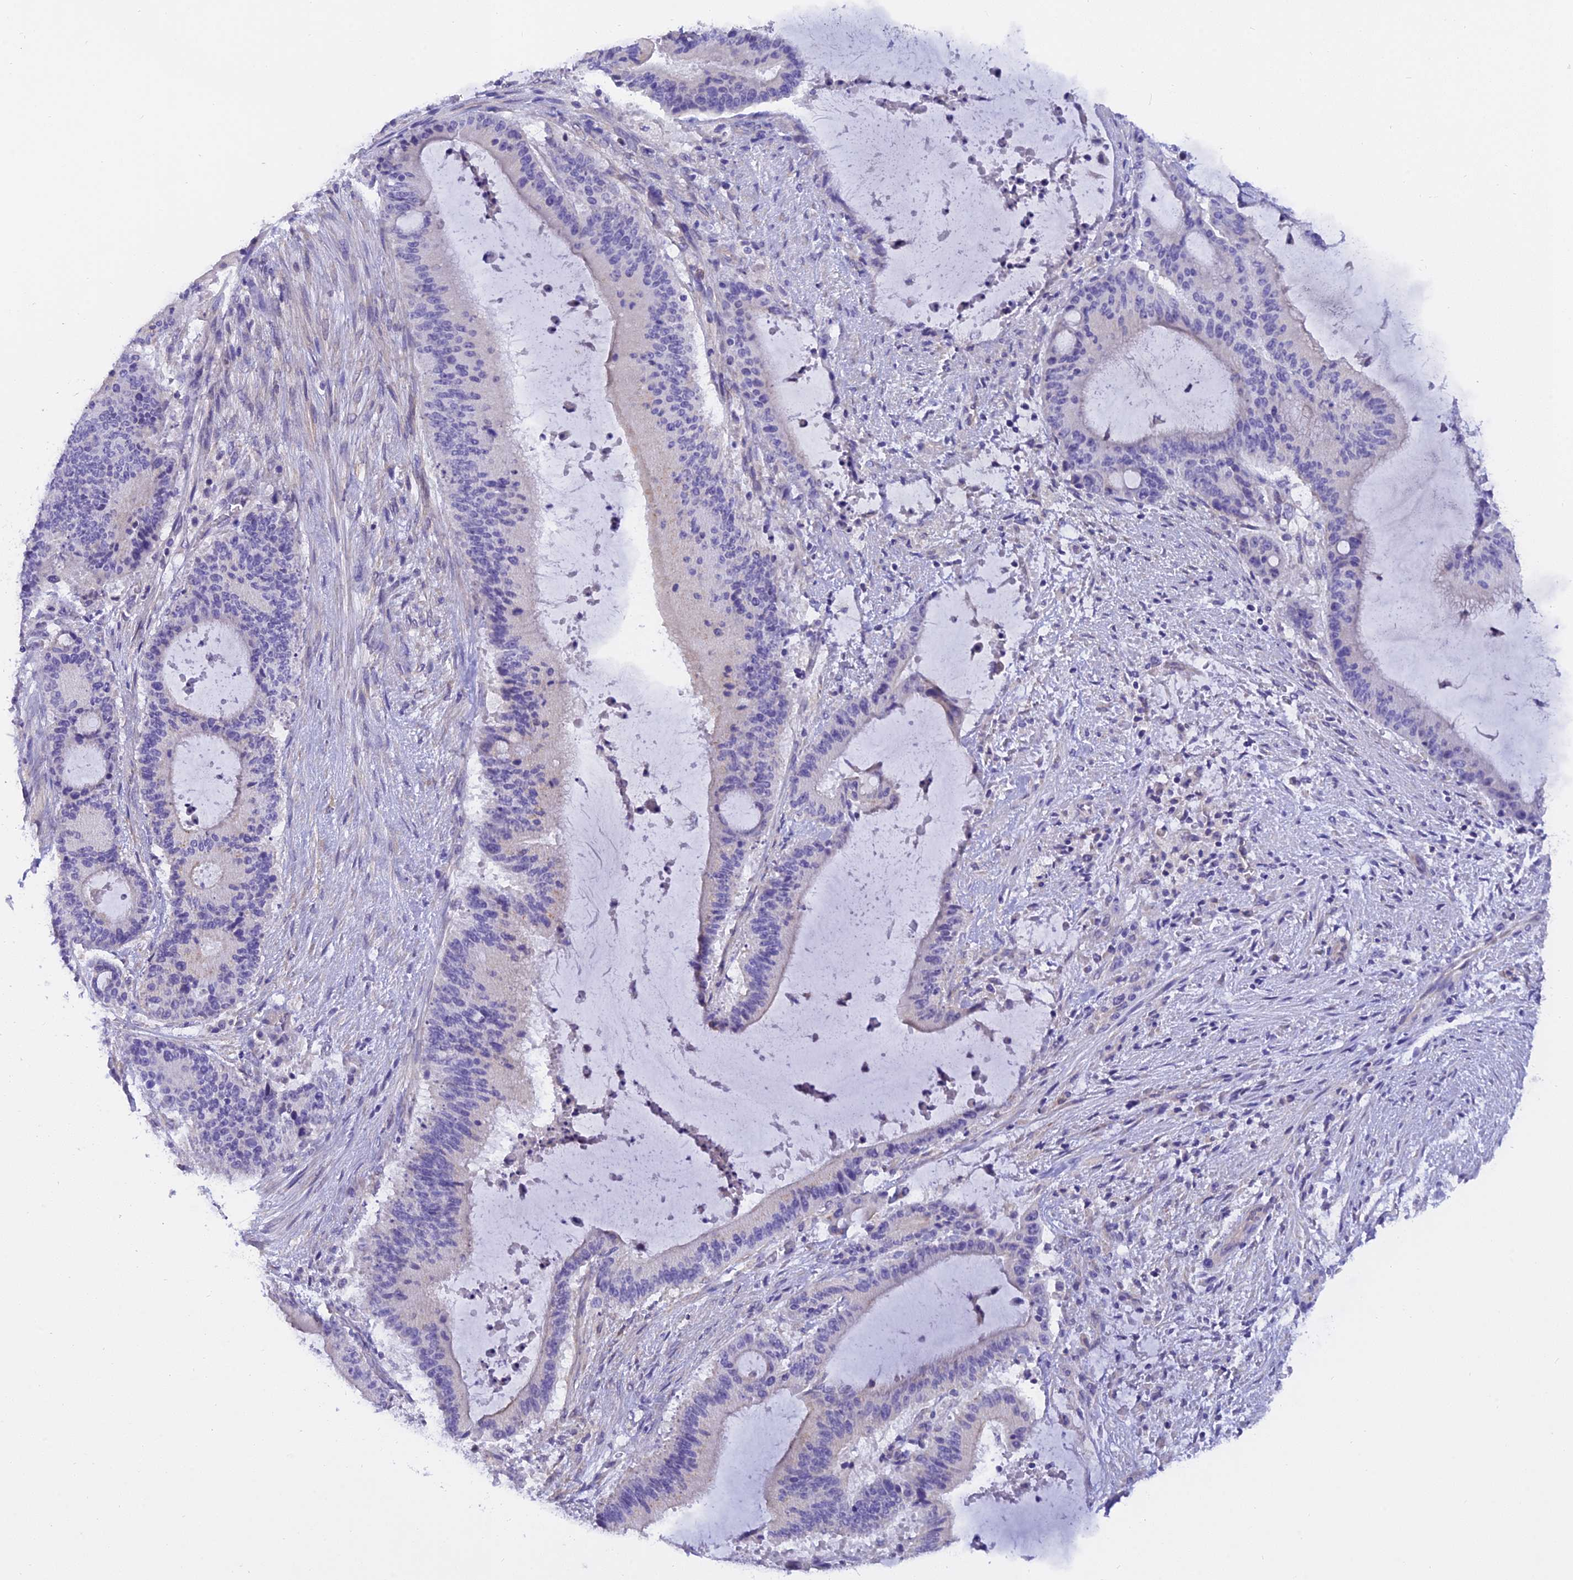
{"staining": {"intensity": "negative", "quantity": "none", "location": "none"}, "tissue": "liver cancer", "cell_type": "Tumor cells", "image_type": "cancer", "snomed": [{"axis": "morphology", "description": "Normal tissue, NOS"}, {"axis": "morphology", "description": "Cholangiocarcinoma"}, {"axis": "topography", "description": "Liver"}, {"axis": "topography", "description": "Peripheral nerve tissue"}], "caption": "This is a photomicrograph of IHC staining of liver cancer, which shows no positivity in tumor cells.", "gene": "C17orf67", "patient": {"sex": "female", "age": 73}}